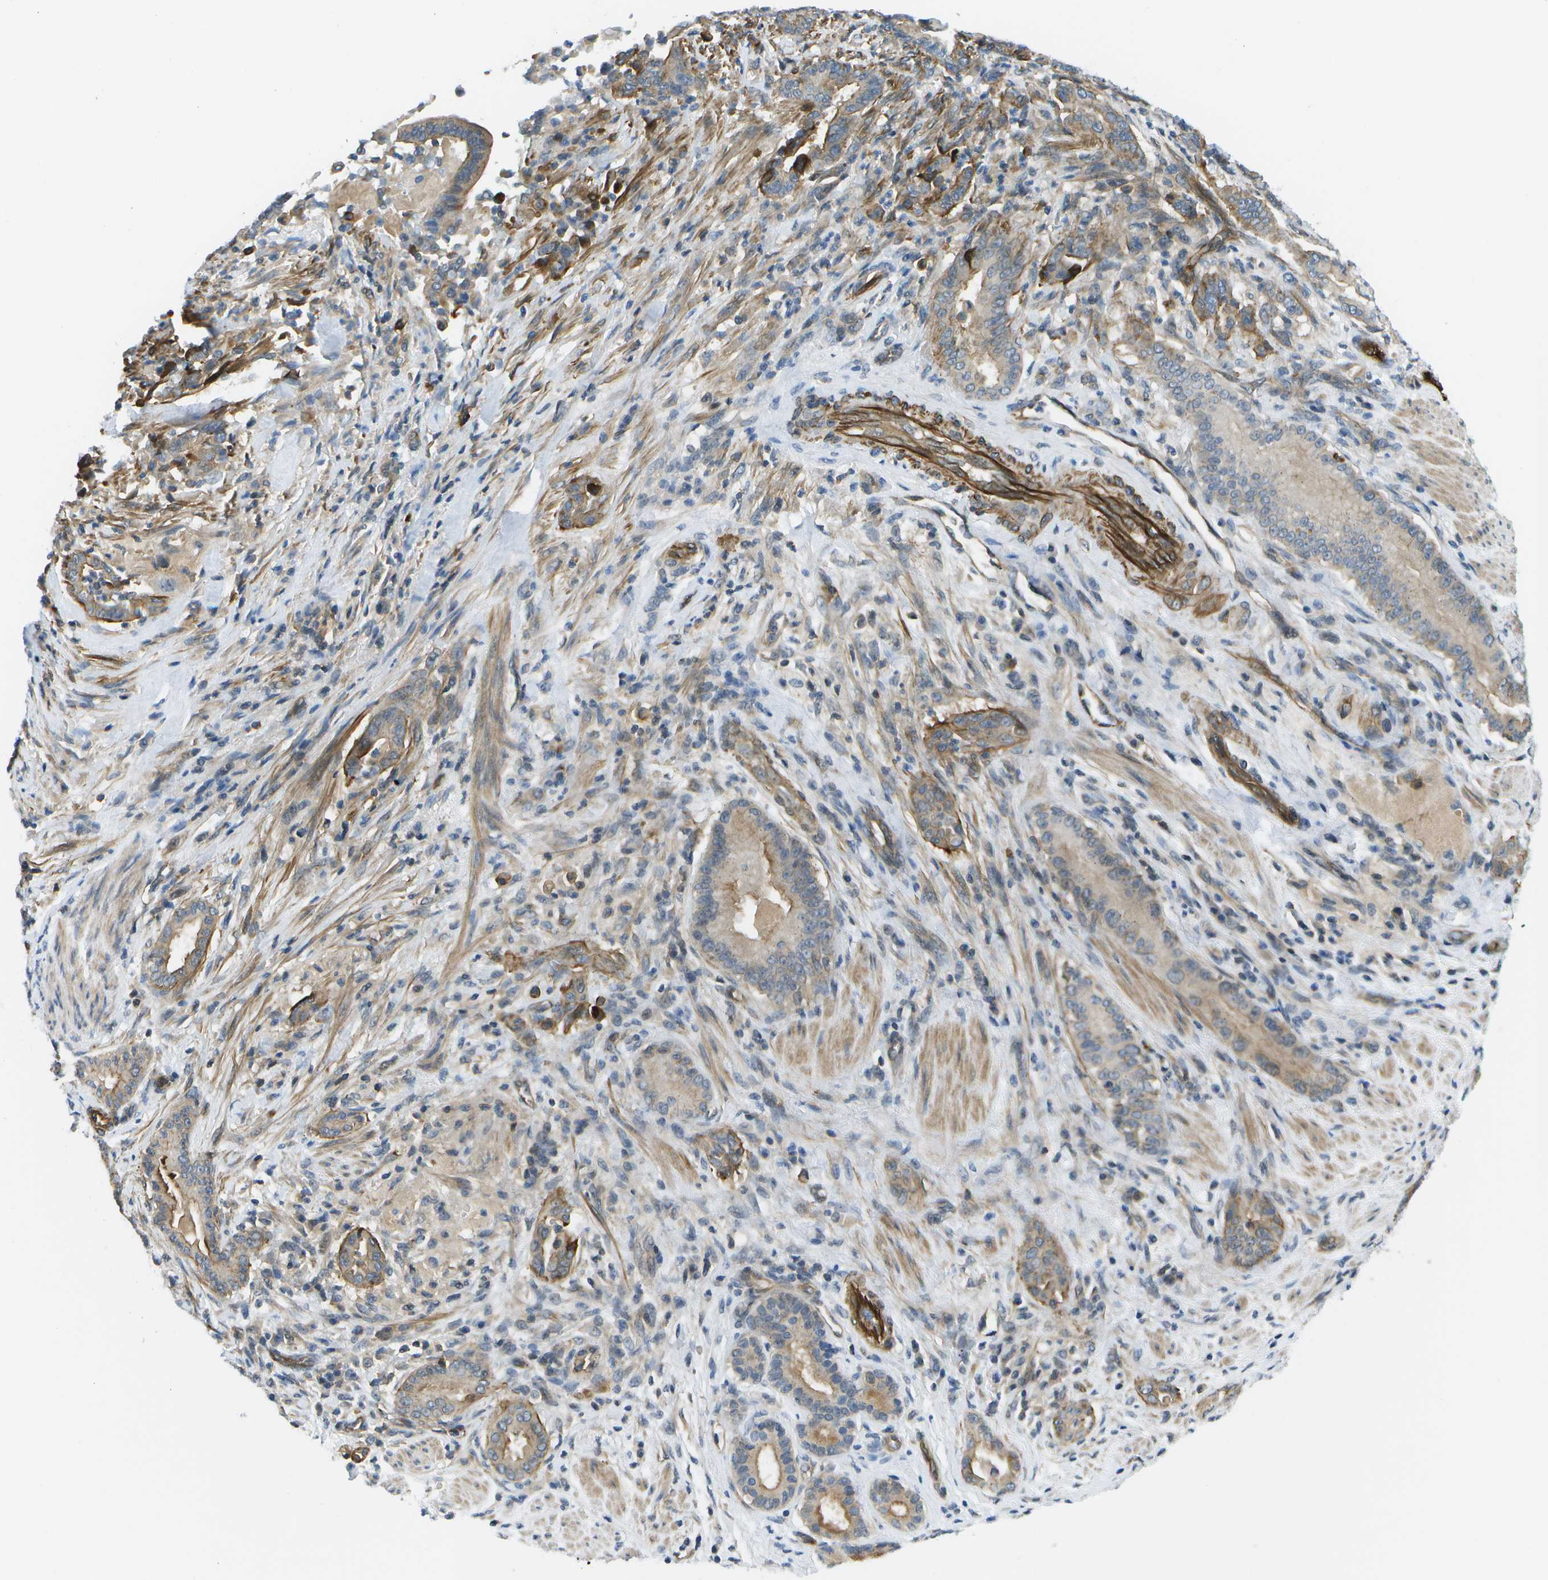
{"staining": {"intensity": "moderate", "quantity": ">75%", "location": "cytoplasmic/membranous"}, "tissue": "pancreatic cancer", "cell_type": "Tumor cells", "image_type": "cancer", "snomed": [{"axis": "morphology", "description": "Normal tissue, NOS"}, {"axis": "morphology", "description": "Adenocarcinoma, NOS"}, {"axis": "topography", "description": "Pancreas"}], "caption": "A brown stain labels moderate cytoplasmic/membranous expression of a protein in pancreatic adenocarcinoma tumor cells.", "gene": "KIAA0040", "patient": {"sex": "male", "age": 63}}